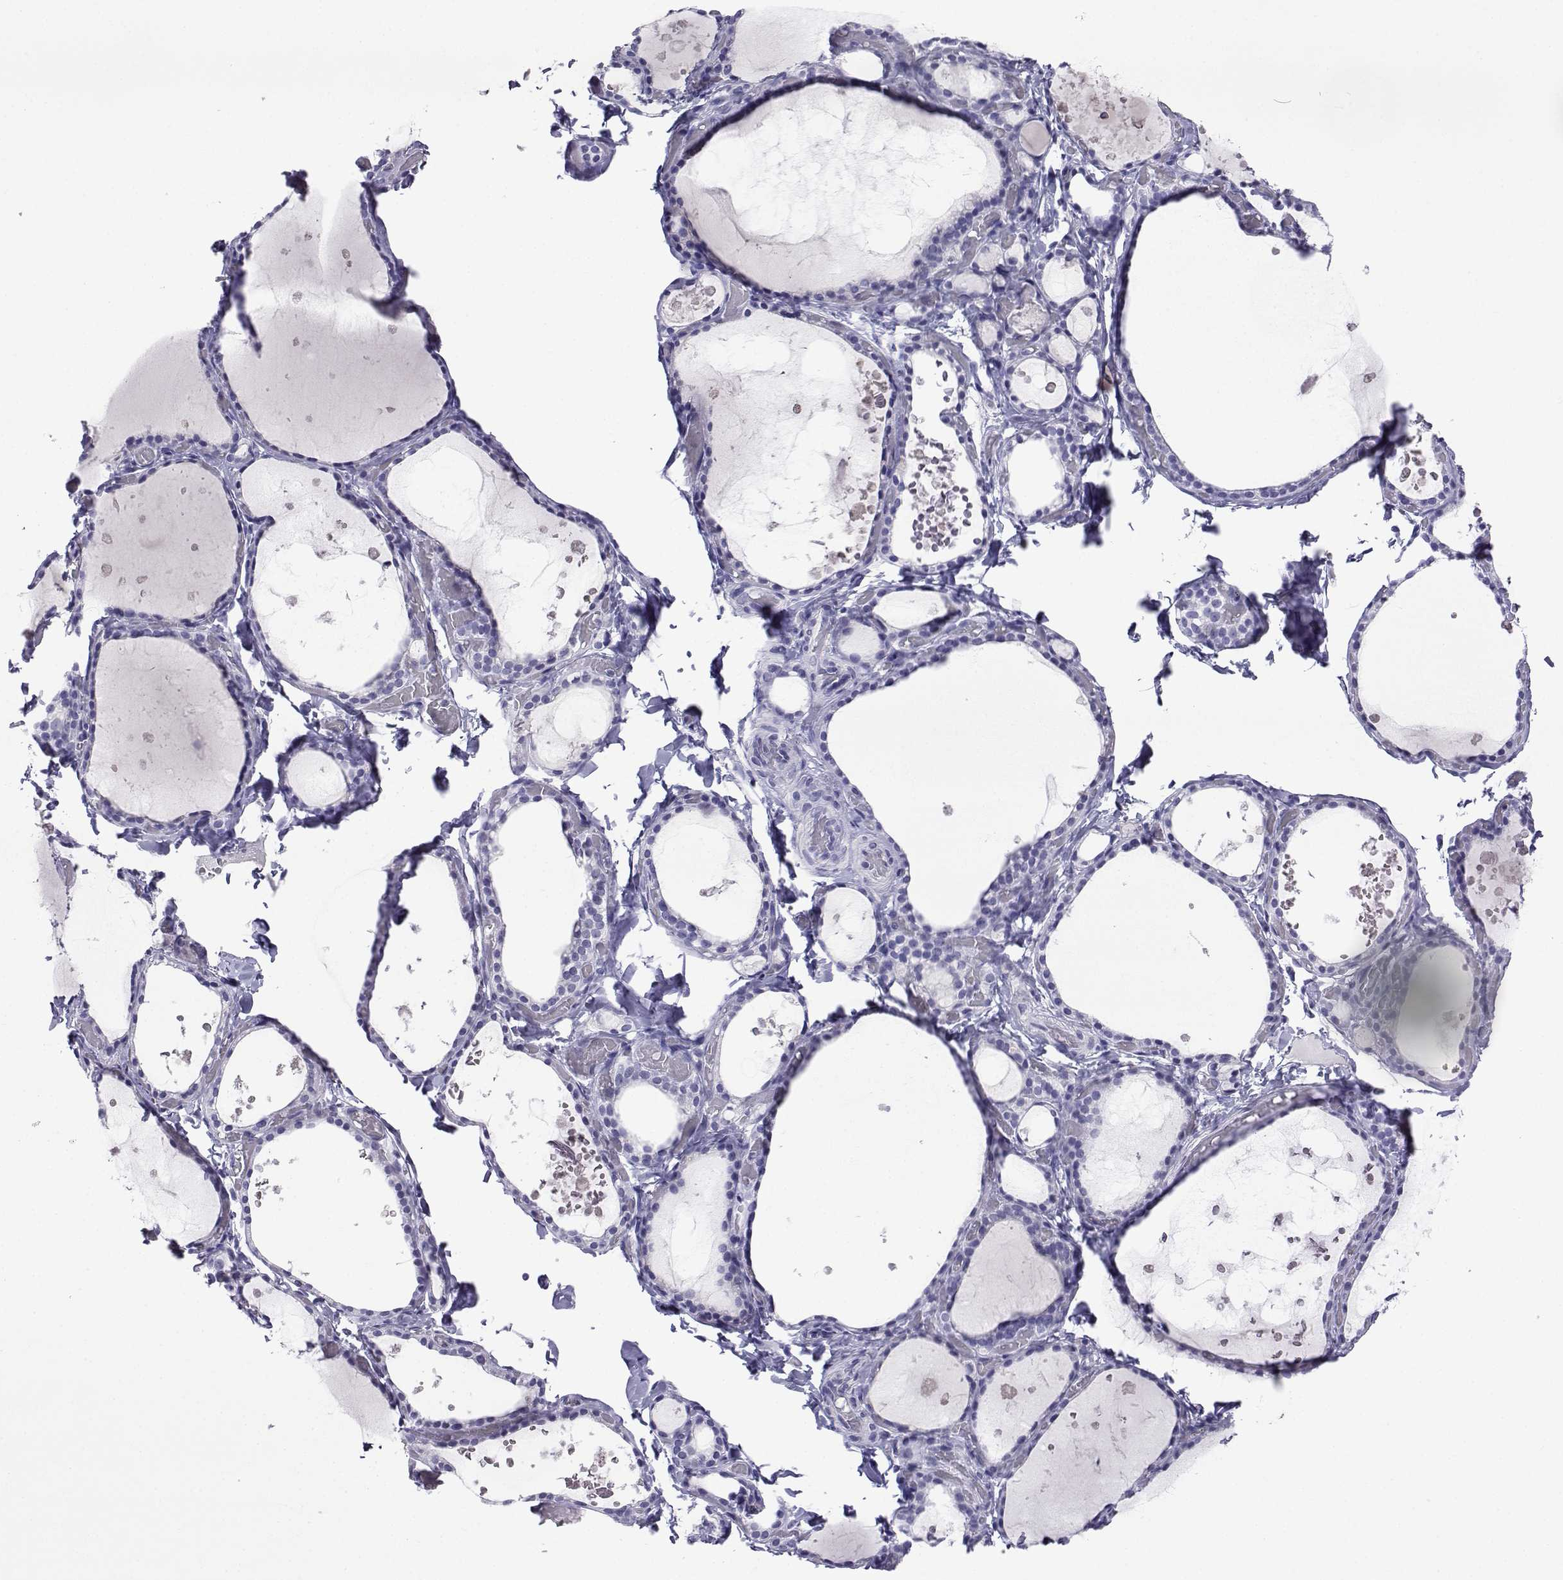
{"staining": {"intensity": "negative", "quantity": "none", "location": "none"}, "tissue": "thyroid gland", "cell_type": "Glandular cells", "image_type": "normal", "snomed": [{"axis": "morphology", "description": "Normal tissue, NOS"}, {"axis": "topography", "description": "Thyroid gland"}], "caption": "DAB (3,3'-diaminobenzidine) immunohistochemical staining of unremarkable human thyroid gland demonstrates no significant positivity in glandular cells.", "gene": "ACTL7A", "patient": {"sex": "female", "age": 56}}